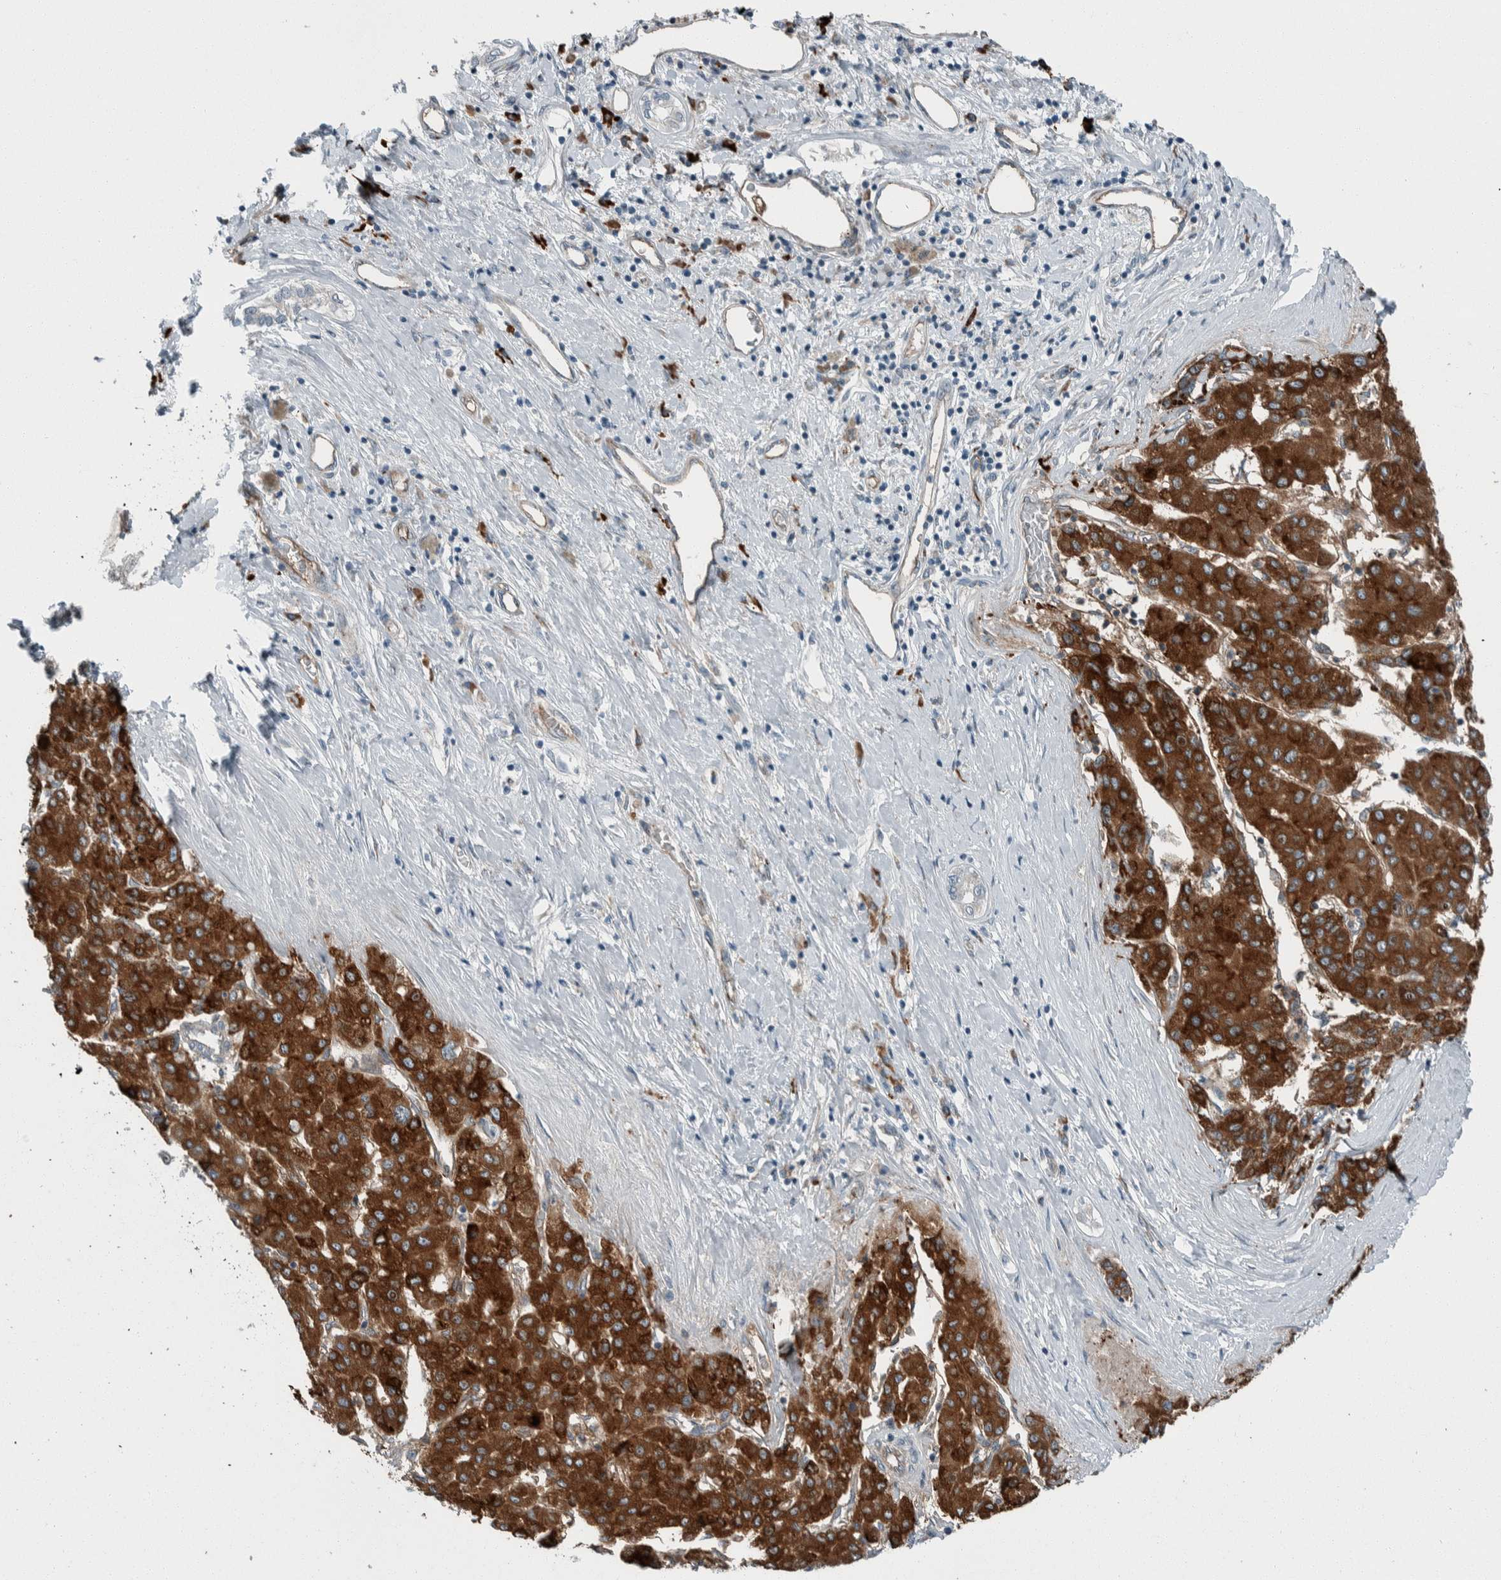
{"staining": {"intensity": "strong", "quantity": ">75%", "location": "cytoplasmic/membranous"}, "tissue": "liver cancer", "cell_type": "Tumor cells", "image_type": "cancer", "snomed": [{"axis": "morphology", "description": "Carcinoma, Hepatocellular, NOS"}, {"axis": "topography", "description": "Liver"}], "caption": "Tumor cells demonstrate high levels of strong cytoplasmic/membranous positivity in approximately >75% of cells in human liver hepatocellular carcinoma. Nuclei are stained in blue.", "gene": "USP25", "patient": {"sex": "male", "age": 65}}